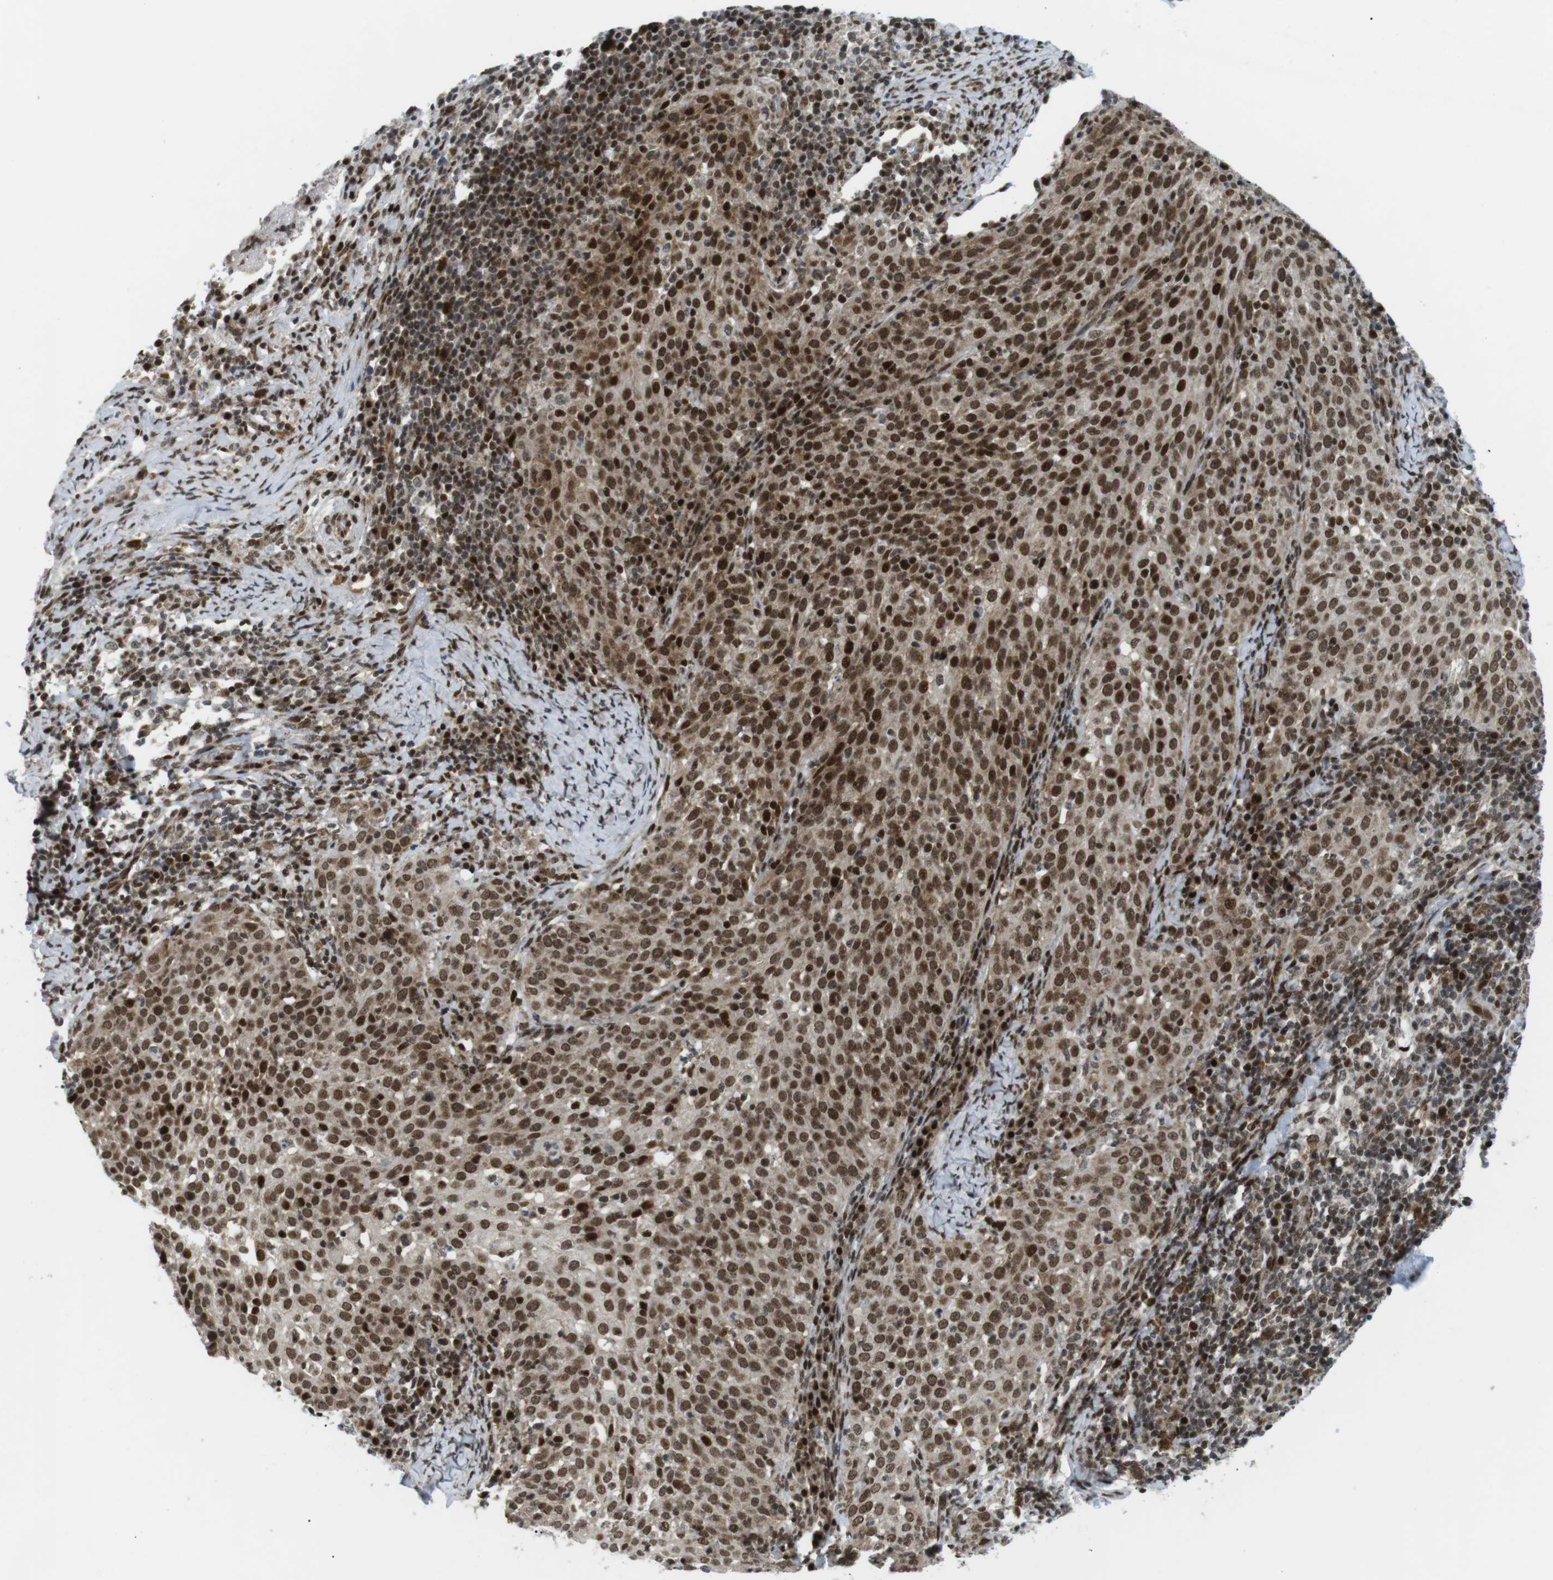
{"staining": {"intensity": "strong", "quantity": ">75%", "location": "nuclear"}, "tissue": "cervical cancer", "cell_type": "Tumor cells", "image_type": "cancer", "snomed": [{"axis": "morphology", "description": "Squamous cell carcinoma, NOS"}, {"axis": "topography", "description": "Cervix"}], "caption": "Immunohistochemical staining of human cervical cancer shows high levels of strong nuclear staining in approximately >75% of tumor cells. The staining was performed using DAB (3,3'-diaminobenzidine) to visualize the protein expression in brown, while the nuclei were stained in blue with hematoxylin (Magnification: 20x).", "gene": "CDC27", "patient": {"sex": "female", "age": 51}}